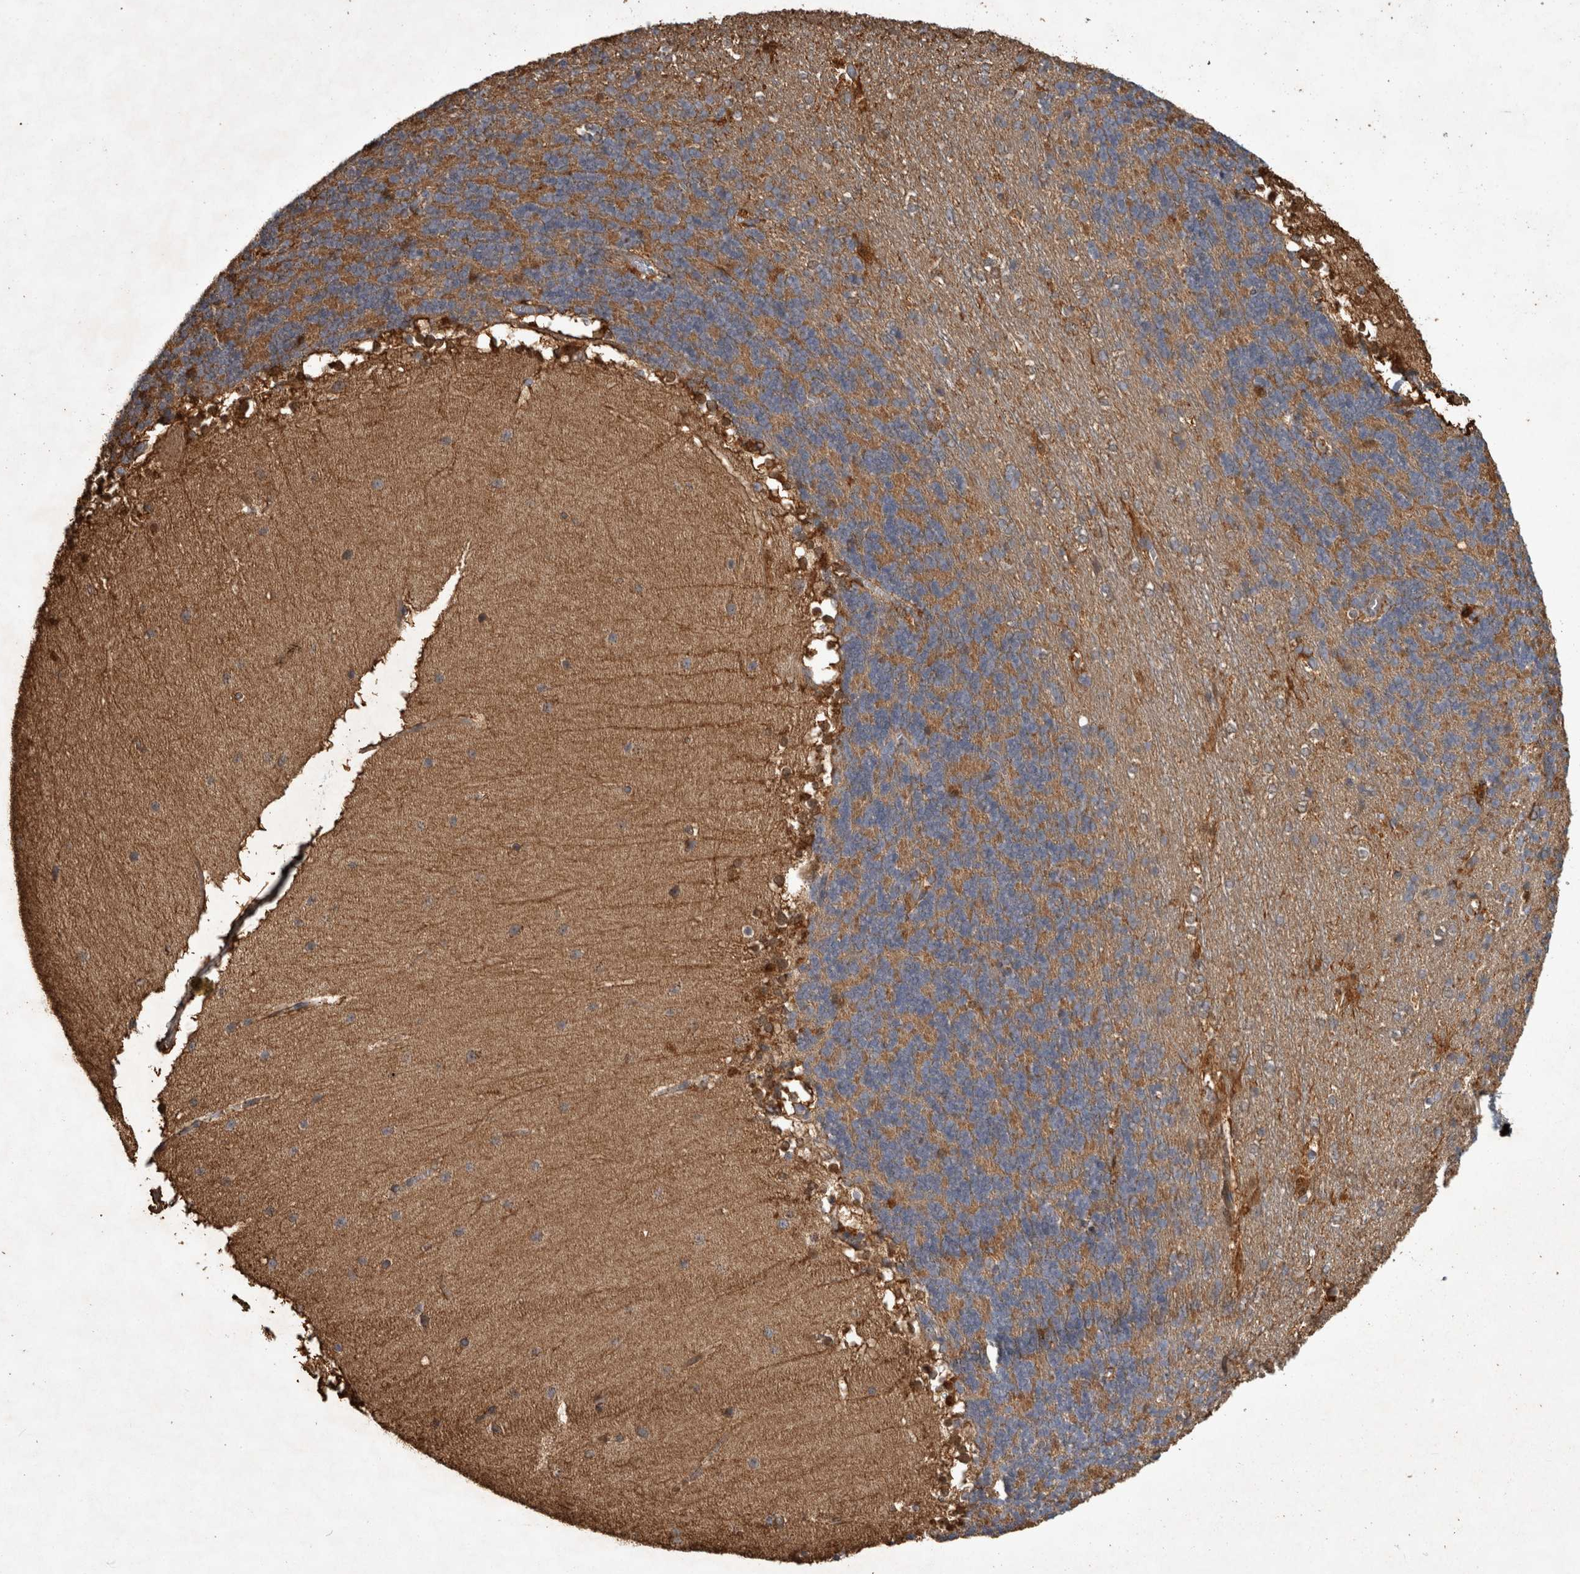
{"staining": {"intensity": "moderate", "quantity": "25%-75%", "location": "cytoplasmic/membranous"}, "tissue": "cerebellum", "cell_type": "Cells in granular layer", "image_type": "normal", "snomed": [{"axis": "morphology", "description": "Normal tissue, NOS"}, {"axis": "topography", "description": "Cerebellum"}], "caption": "Unremarkable cerebellum reveals moderate cytoplasmic/membranous positivity in about 25%-75% of cells in granular layer, visualized by immunohistochemistry.", "gene": "TRMT61B", "patient": {"sex": "female", "age": 19}}